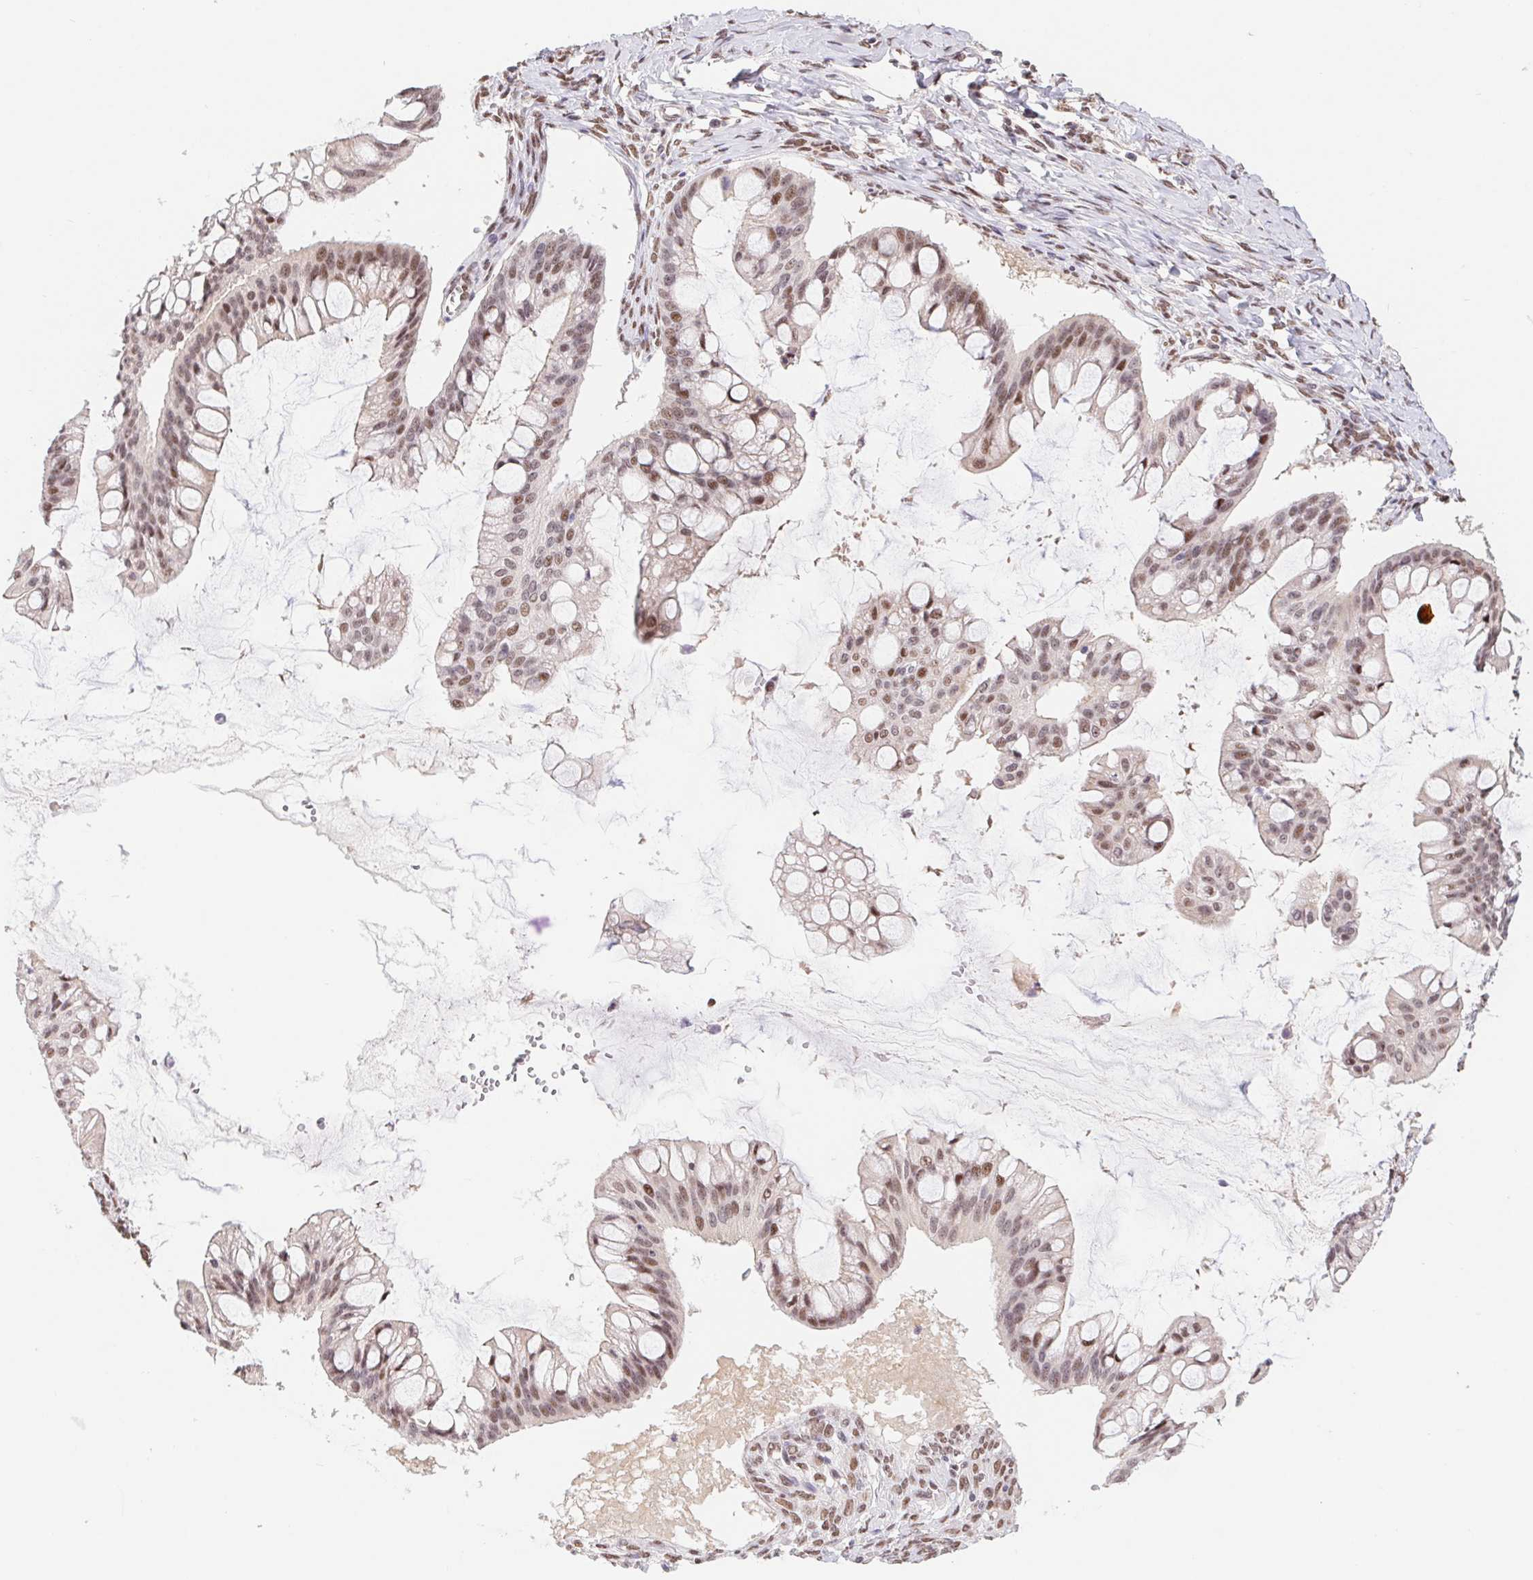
{"staining": {"intensity": "moderate", "quantity": "25%-75%", "location": "nuclear"}, "tissue": "ovarian cancer", "cell_type": "Tumor cells", "image_type": "cancer", "snomed": [{"axis": "morphology", "description": "Cystadenocarcinoma, mucinous, NOS"}, {"axis": "topography", "description": "Ovary"}], "caption": "This is an image of immunohistochemistry staining of ovarian cancer, which shows moderate staining in the nuclear of tumor cells.", "gene": "CAND1", "patient": {"sex": "female", "age": 73}}